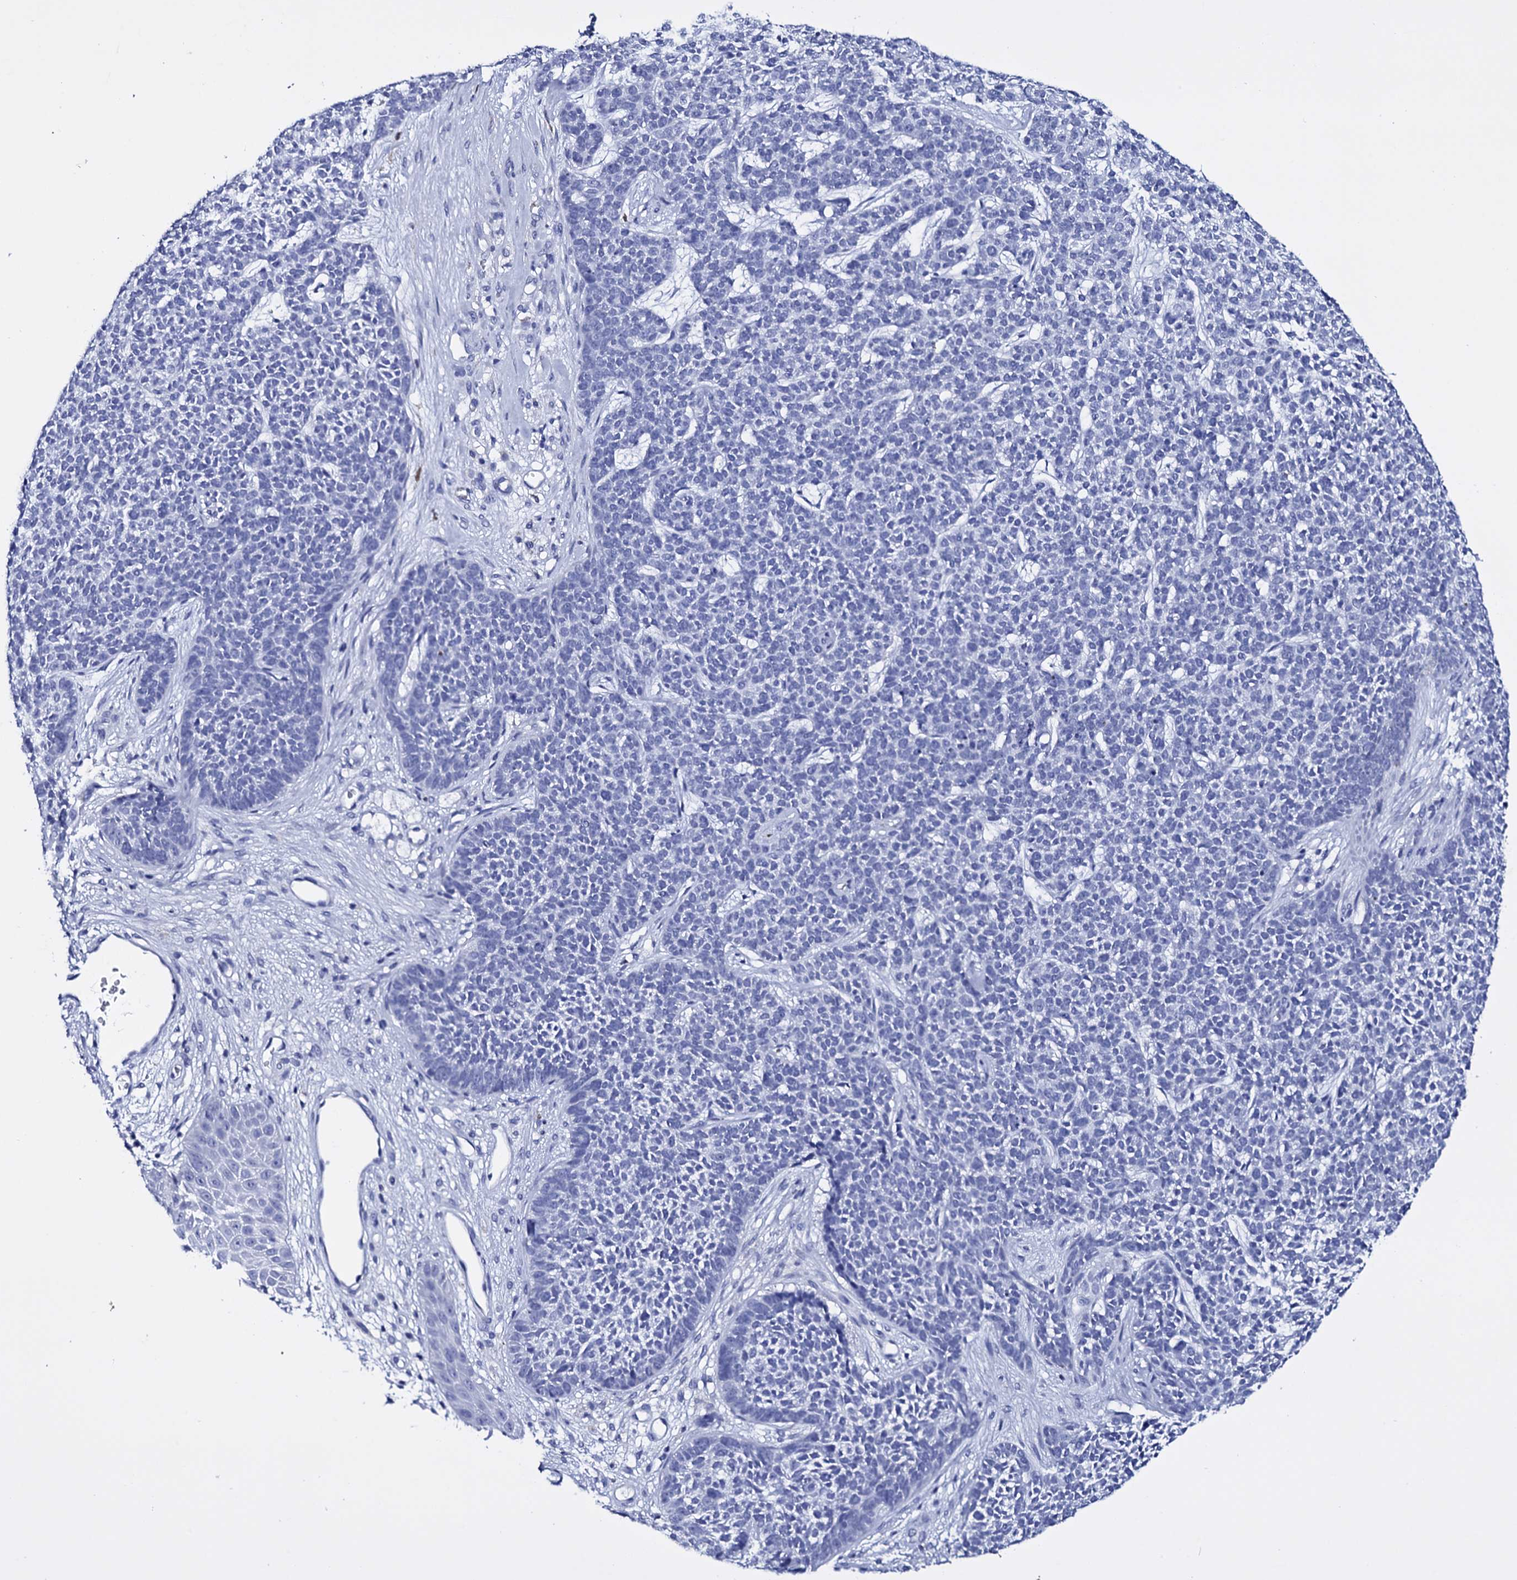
{"staining": {"intensity": "negative", "quantity": "none", "location": "none"}, "tissue": "skin cancer", "cell_type": "Tumor cells", "image_type": "cancer", "snomed": [{"axis": "morphology", "description": "Basal cell carcinoma"}, {"axis": "topography", "description": "Skin"}], "caption": "Protein analysis of basal cell carcinoma (skin) exhibits no significant staining in tumor cells. (DAB (3,3'-diaminobenzidine) IHC with hematoxylin counter stain).", "gene": "ITPRID2", "patient": {"sex": "female", "age": 84}}